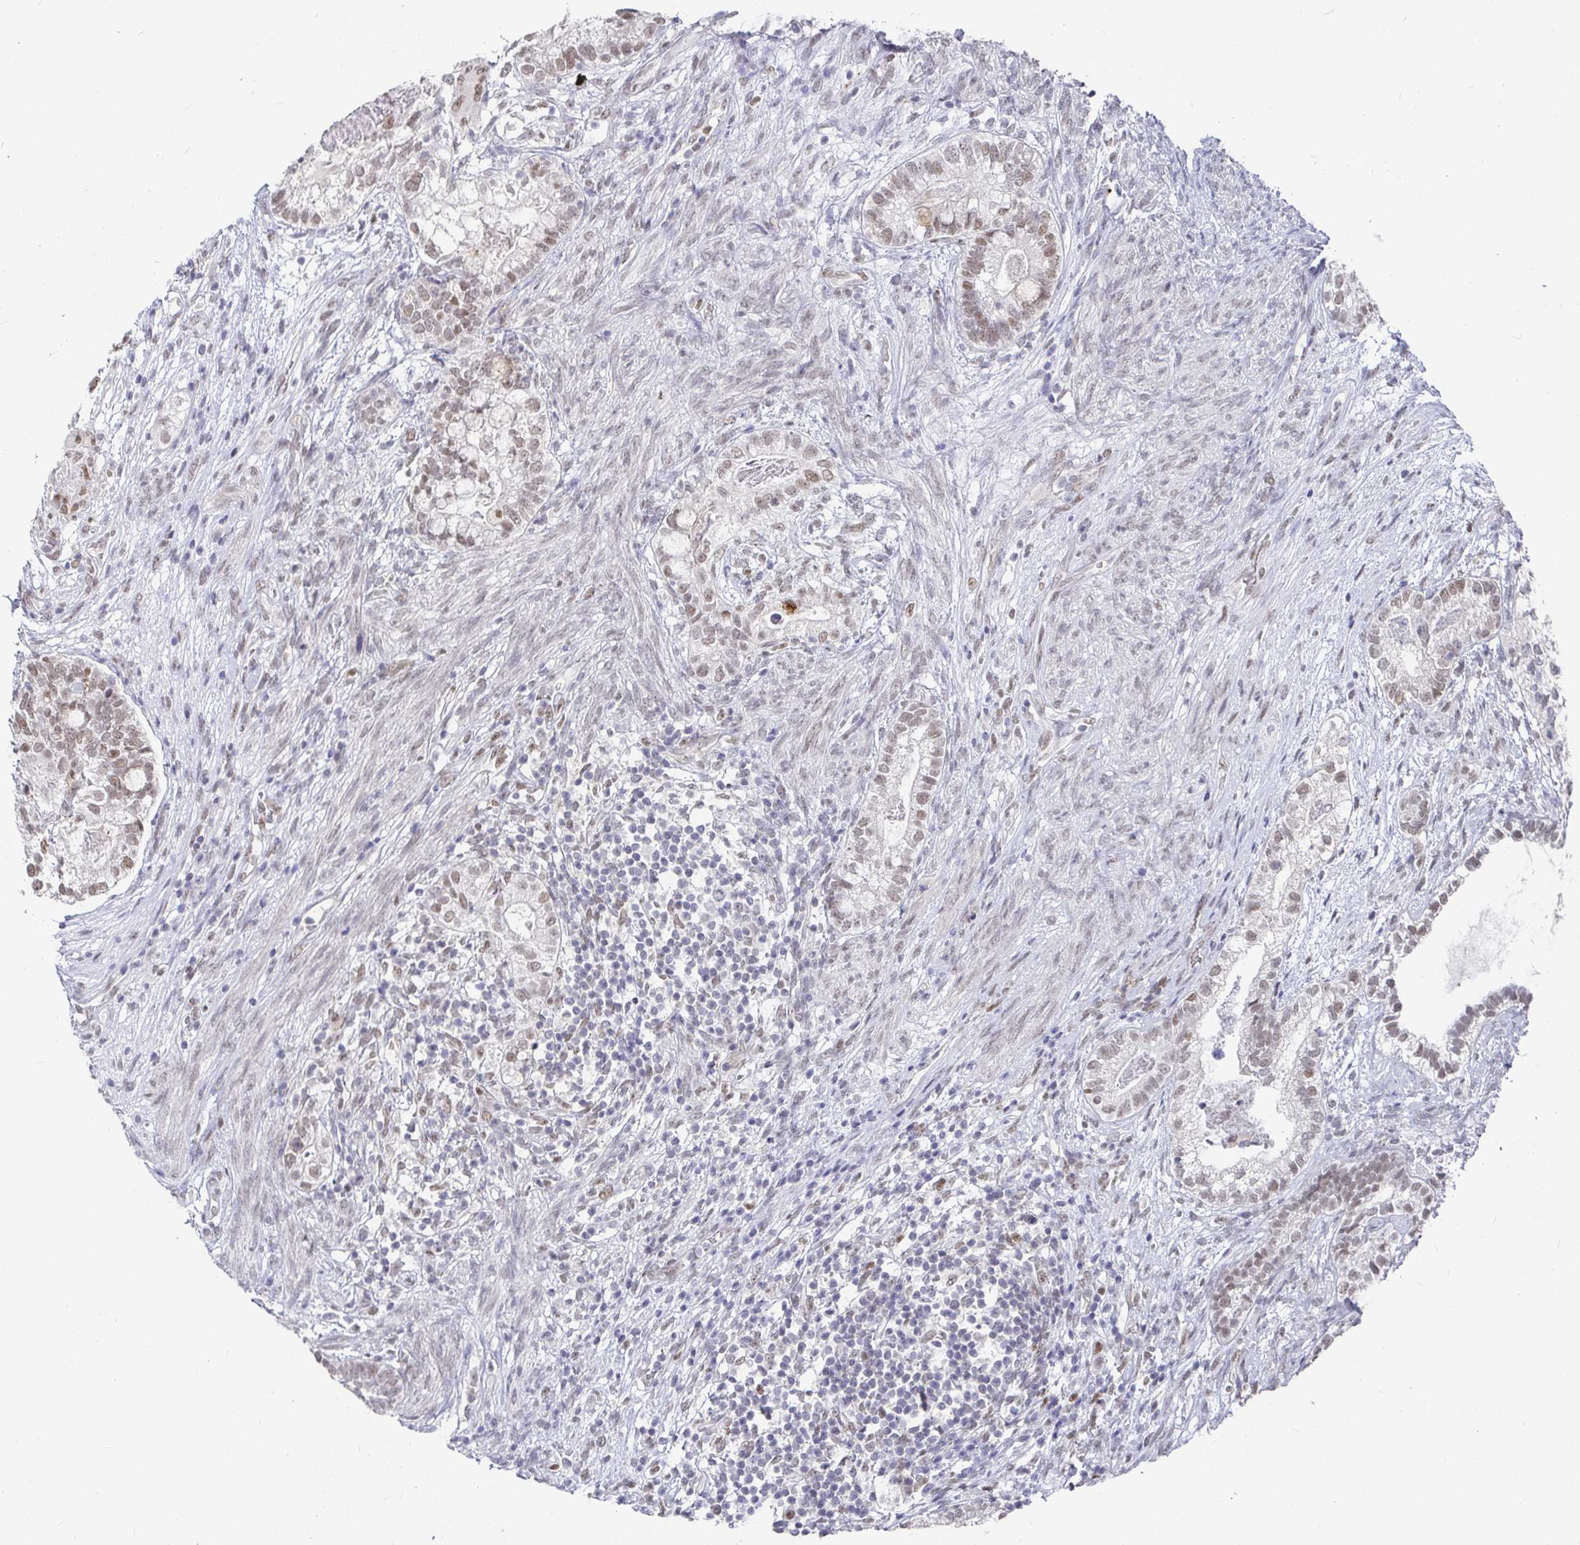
{"staining": {"intensity": "weak", "quantity": "25%-75%", "location": "nuclear"}, "tissue": "testis cancer", "cell_type": "Tumor cells", "image_type": "cancer", "snomed": [{"axis": "morphology", "description": "Seminoma, NOS"}, {"axis": "morphology", "description": "Carcinoma, Embryonal, NOS"}, {"axis": "topography", "description": "Testis"}], "caption": "Tumor cells show low levels of weak nuclear expression in approximately 25%-75% of cells in seminoma (testis).", "gene": "RCOR1", "patient": {"sex": "male", "age": 41}}